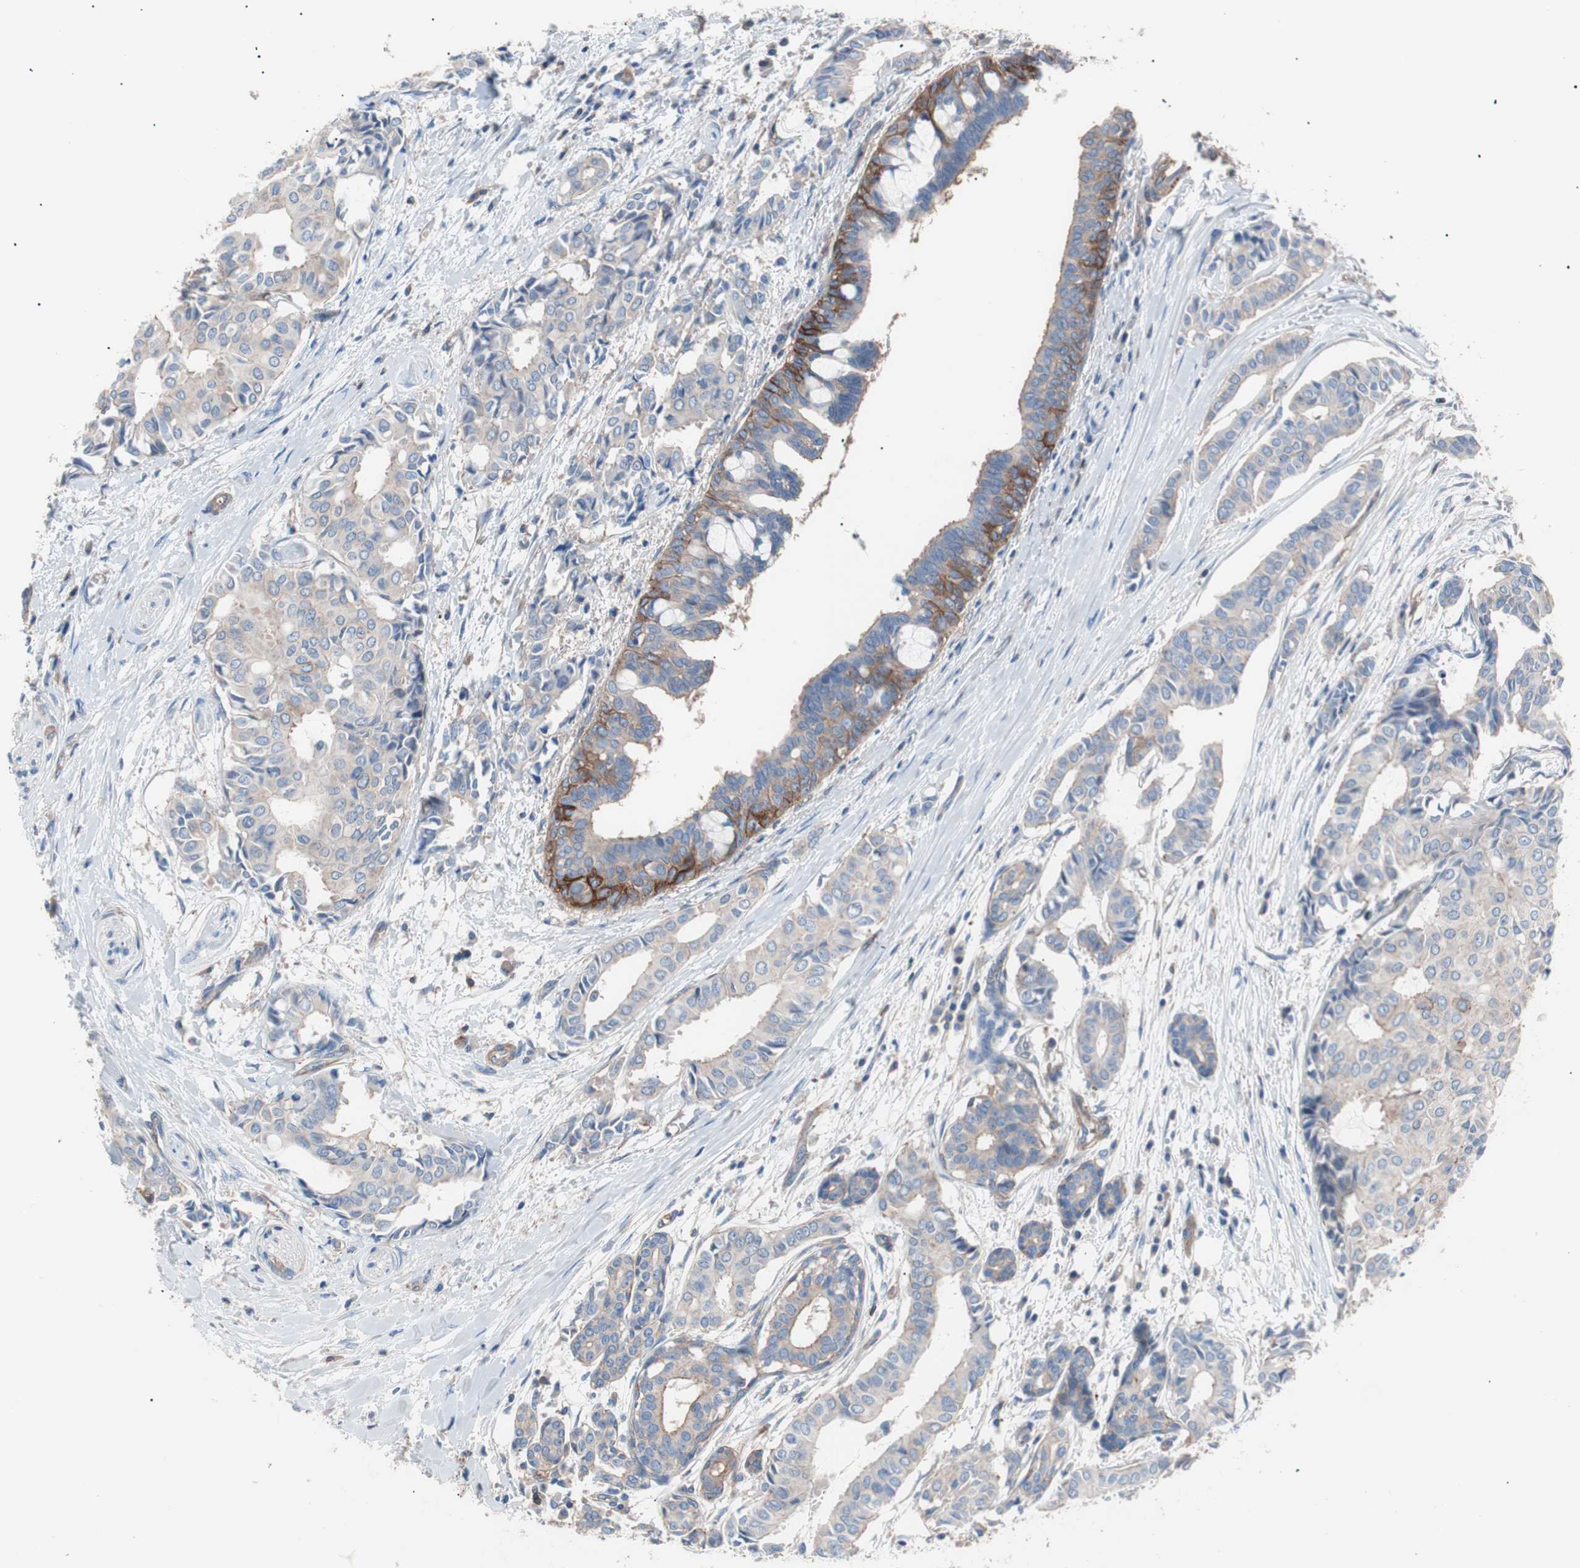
{"staining": {"intensity": "weak", "quantity": "25%-75%", "location": "cytoplasmic/membranous"}, "tissue": "head and neck cancer", "cell_type": "Tumor cells", "image_type": "cancer", "snomed": [{"axis": "morphology", "description": "Adenocarcinoma, NOS"}, {"axis": "topography", "description": "Salivary gland"}, {"axis": "topography", "description": "Head-Neck"}], "caption": "Human head and neck cancer (adenocarcinoma) stained with a protein marker displays weak staining in tumor cells.", "gene": "GPR160", "patient": {"sex": "female", "age": 59}}